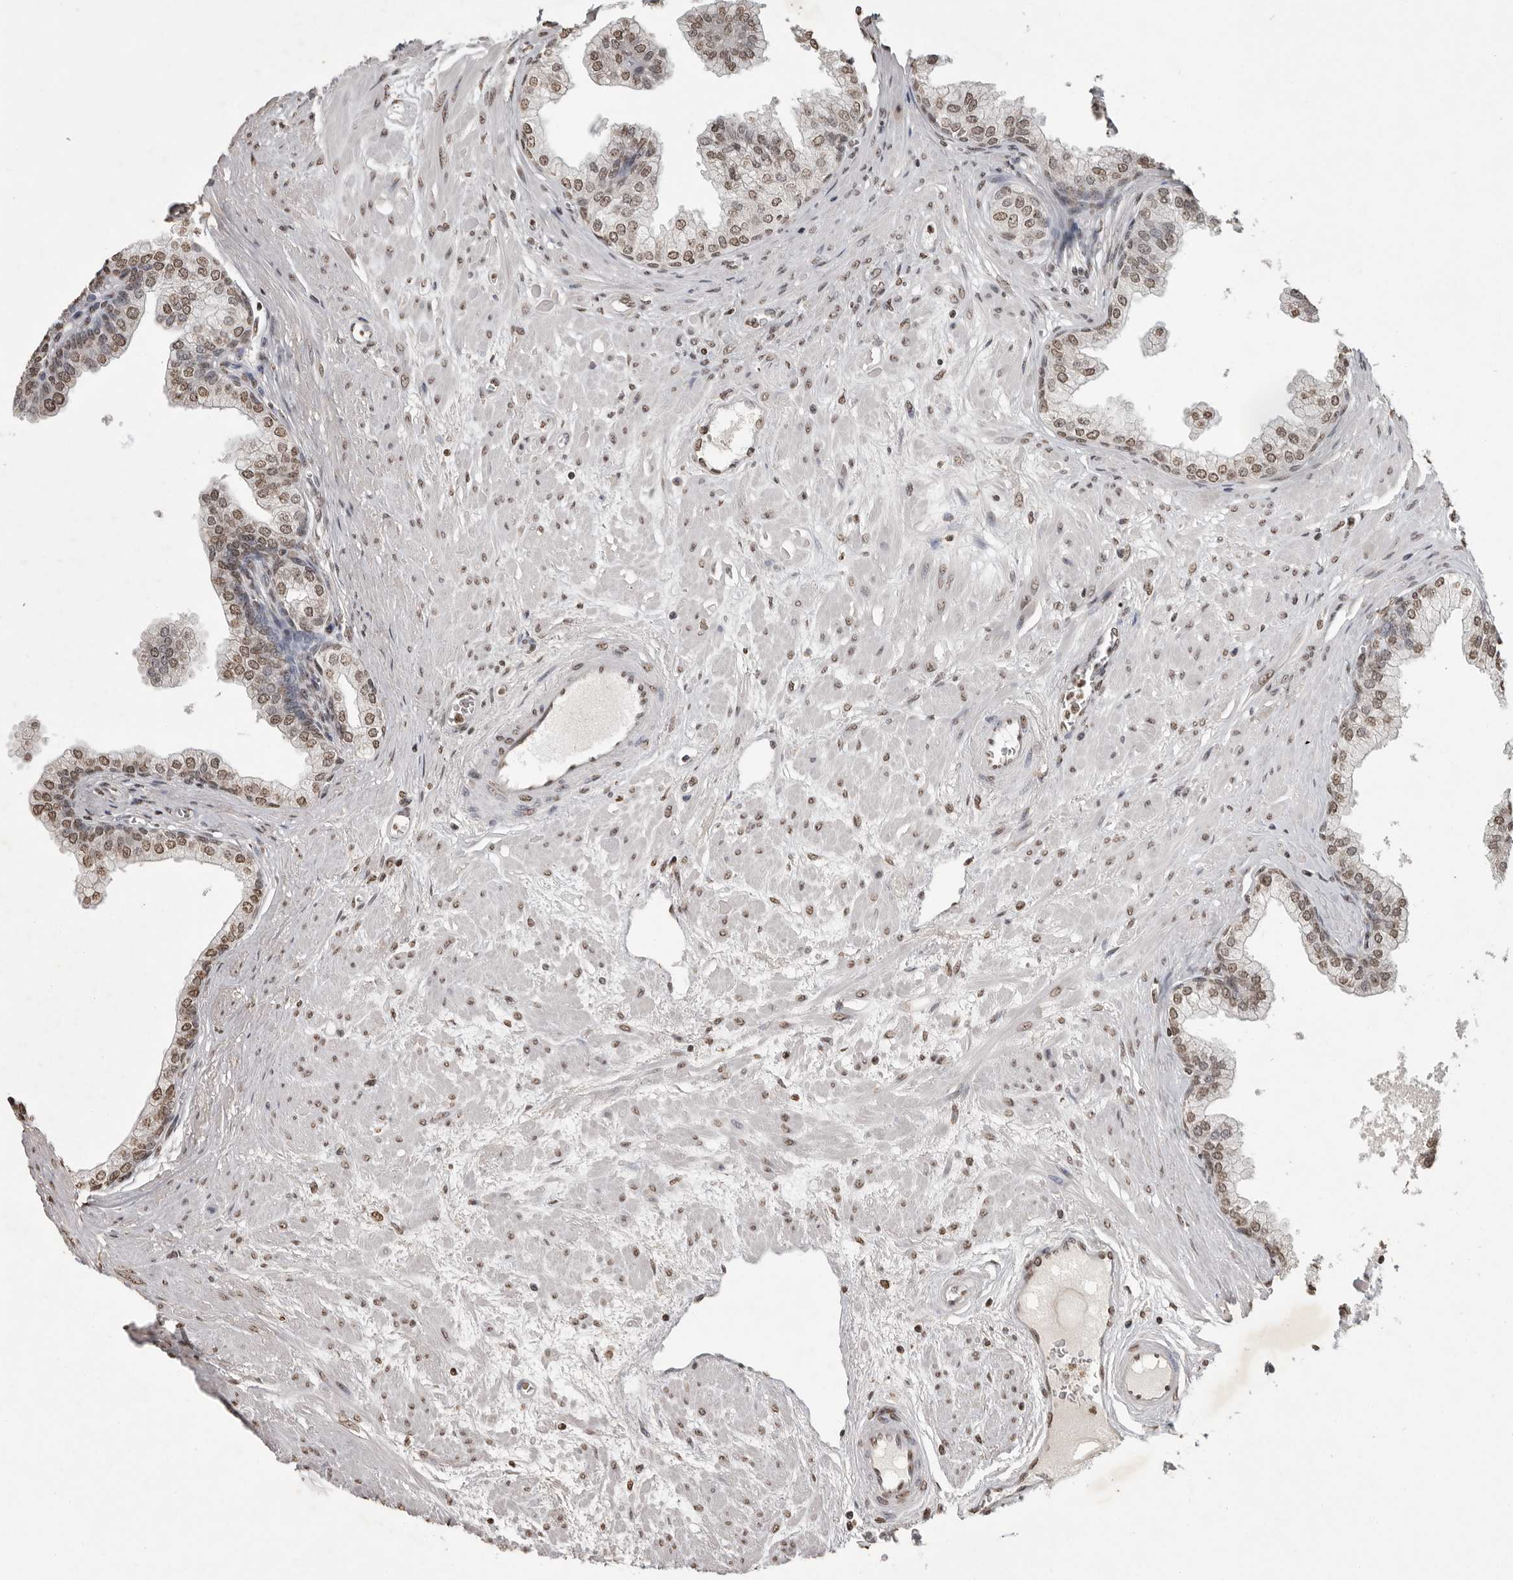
{"staining": {"intensity": "weak", "quantity": ">75%", "location": "nuclear"}, "tissue": "prostate", "cell_type": "Glandular cells", "image_type": "normal", "snomed": [{"axis": "morphology", "description": "Normal tissue, NOS"}, {"axis": "morphology", "description": "Urothelial carcinoma, Low grade"}, {"axis": "topography", "description": "Urinary bladder"}, {"axis": "topography", "description": "Prostate"}], "caption": "Weak nuclear positivity for a protein is seen in about >75% of glandular cells of benign prostate using immunohistochemistry (IHC).", "gene": "WDR45", "patient": {"sex": "male", "age": 60}}